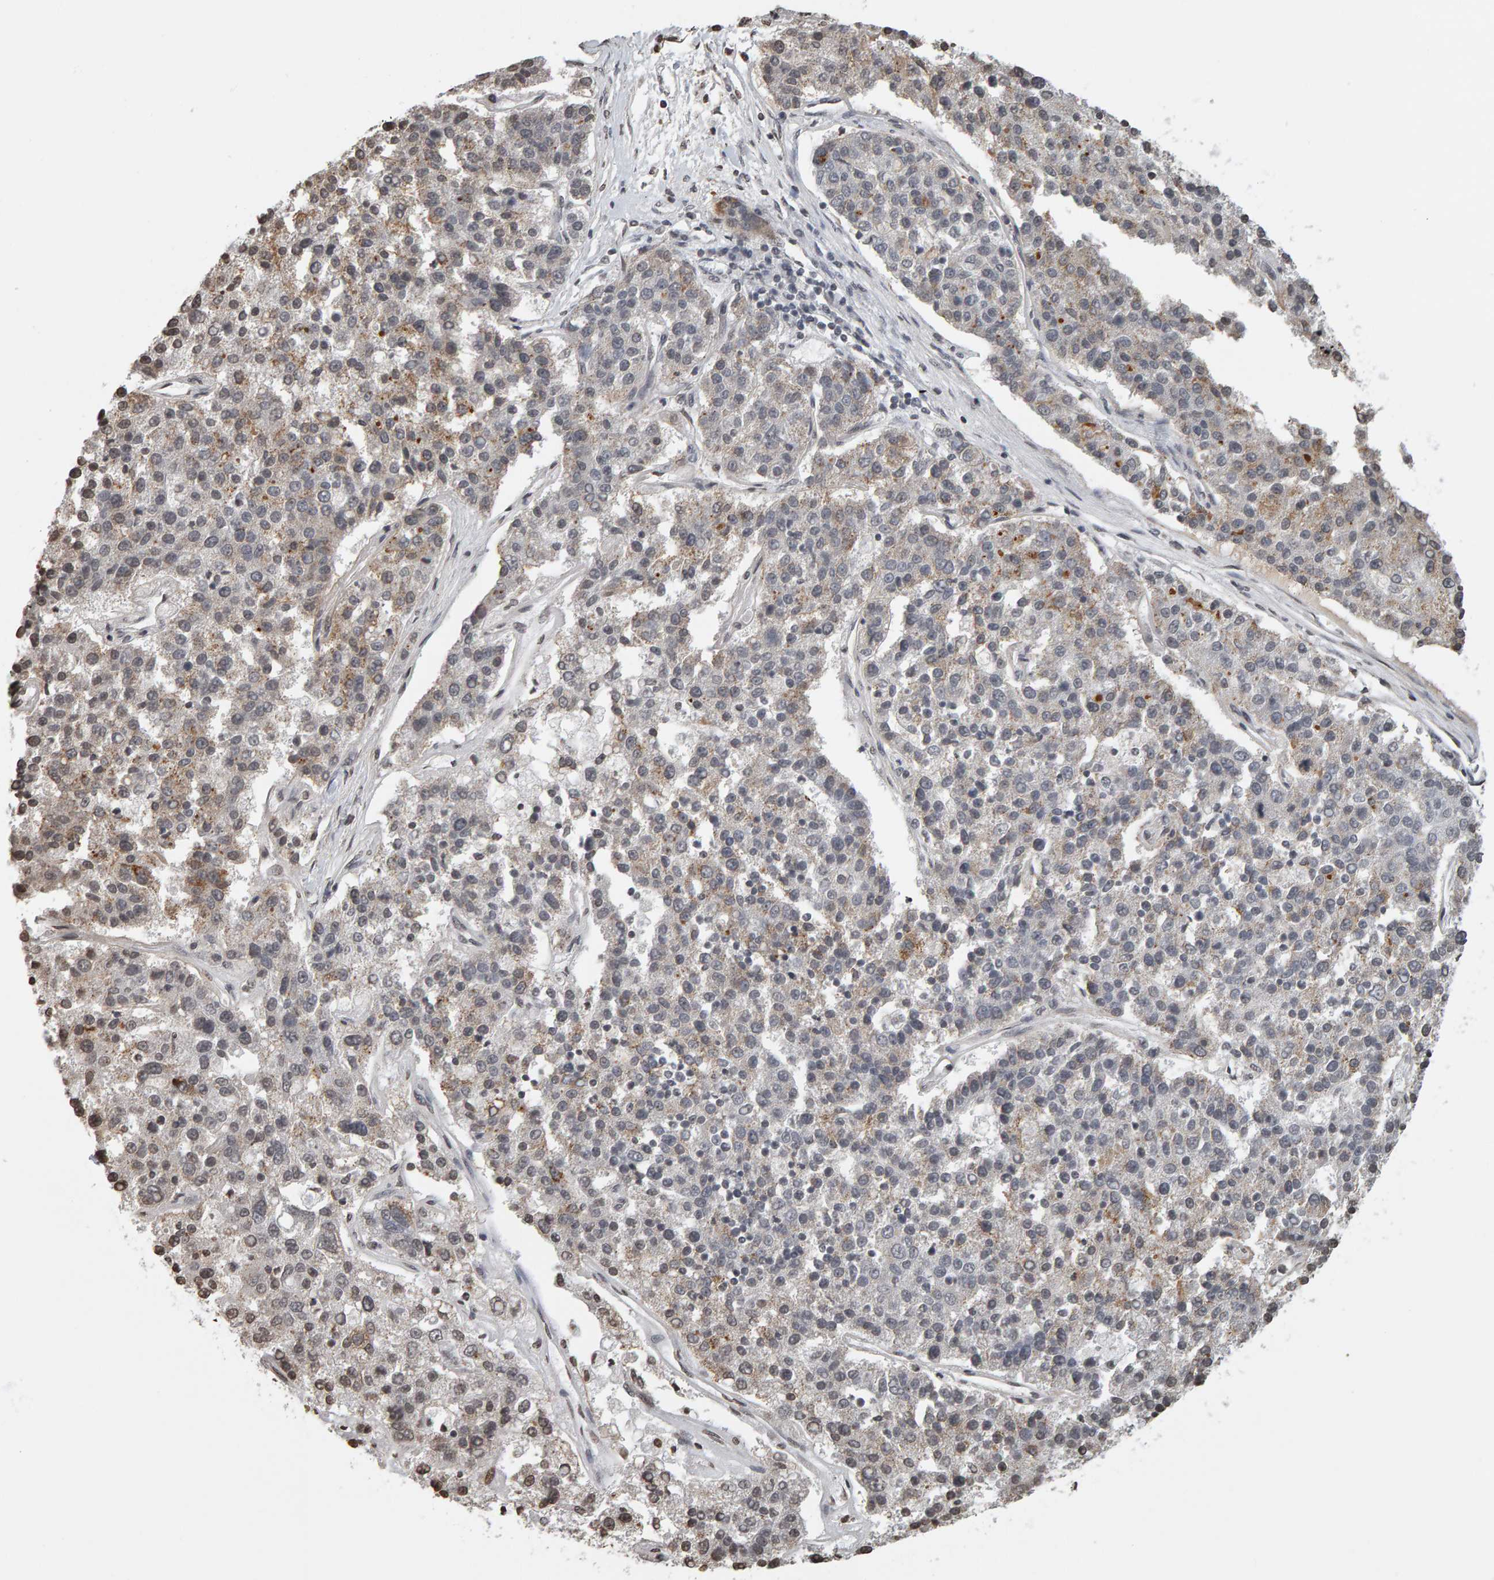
{"staining": {"intensity": "moderate", "quantity": "<25%", "location": "cytoplasmic/membranous"}, "tissue": "pancreatic cancer", "cell_type": "Tumor cells", "image_type": "cancer", "snomed": [{"axis": "morphology", "description": "Adenocarcinoma, NOS"}, {"axis": "topography", "description": "Pancreas"}], "caption": "High-power microscopy captured an IHC histopathology image of pancreatic adenocarcinoma, revealing moderate cytoplasmic/membranous expression in approximately <25% of tumor cells.", "gene": "AFF4", "patient": {"sex": "female", "age": 61}}